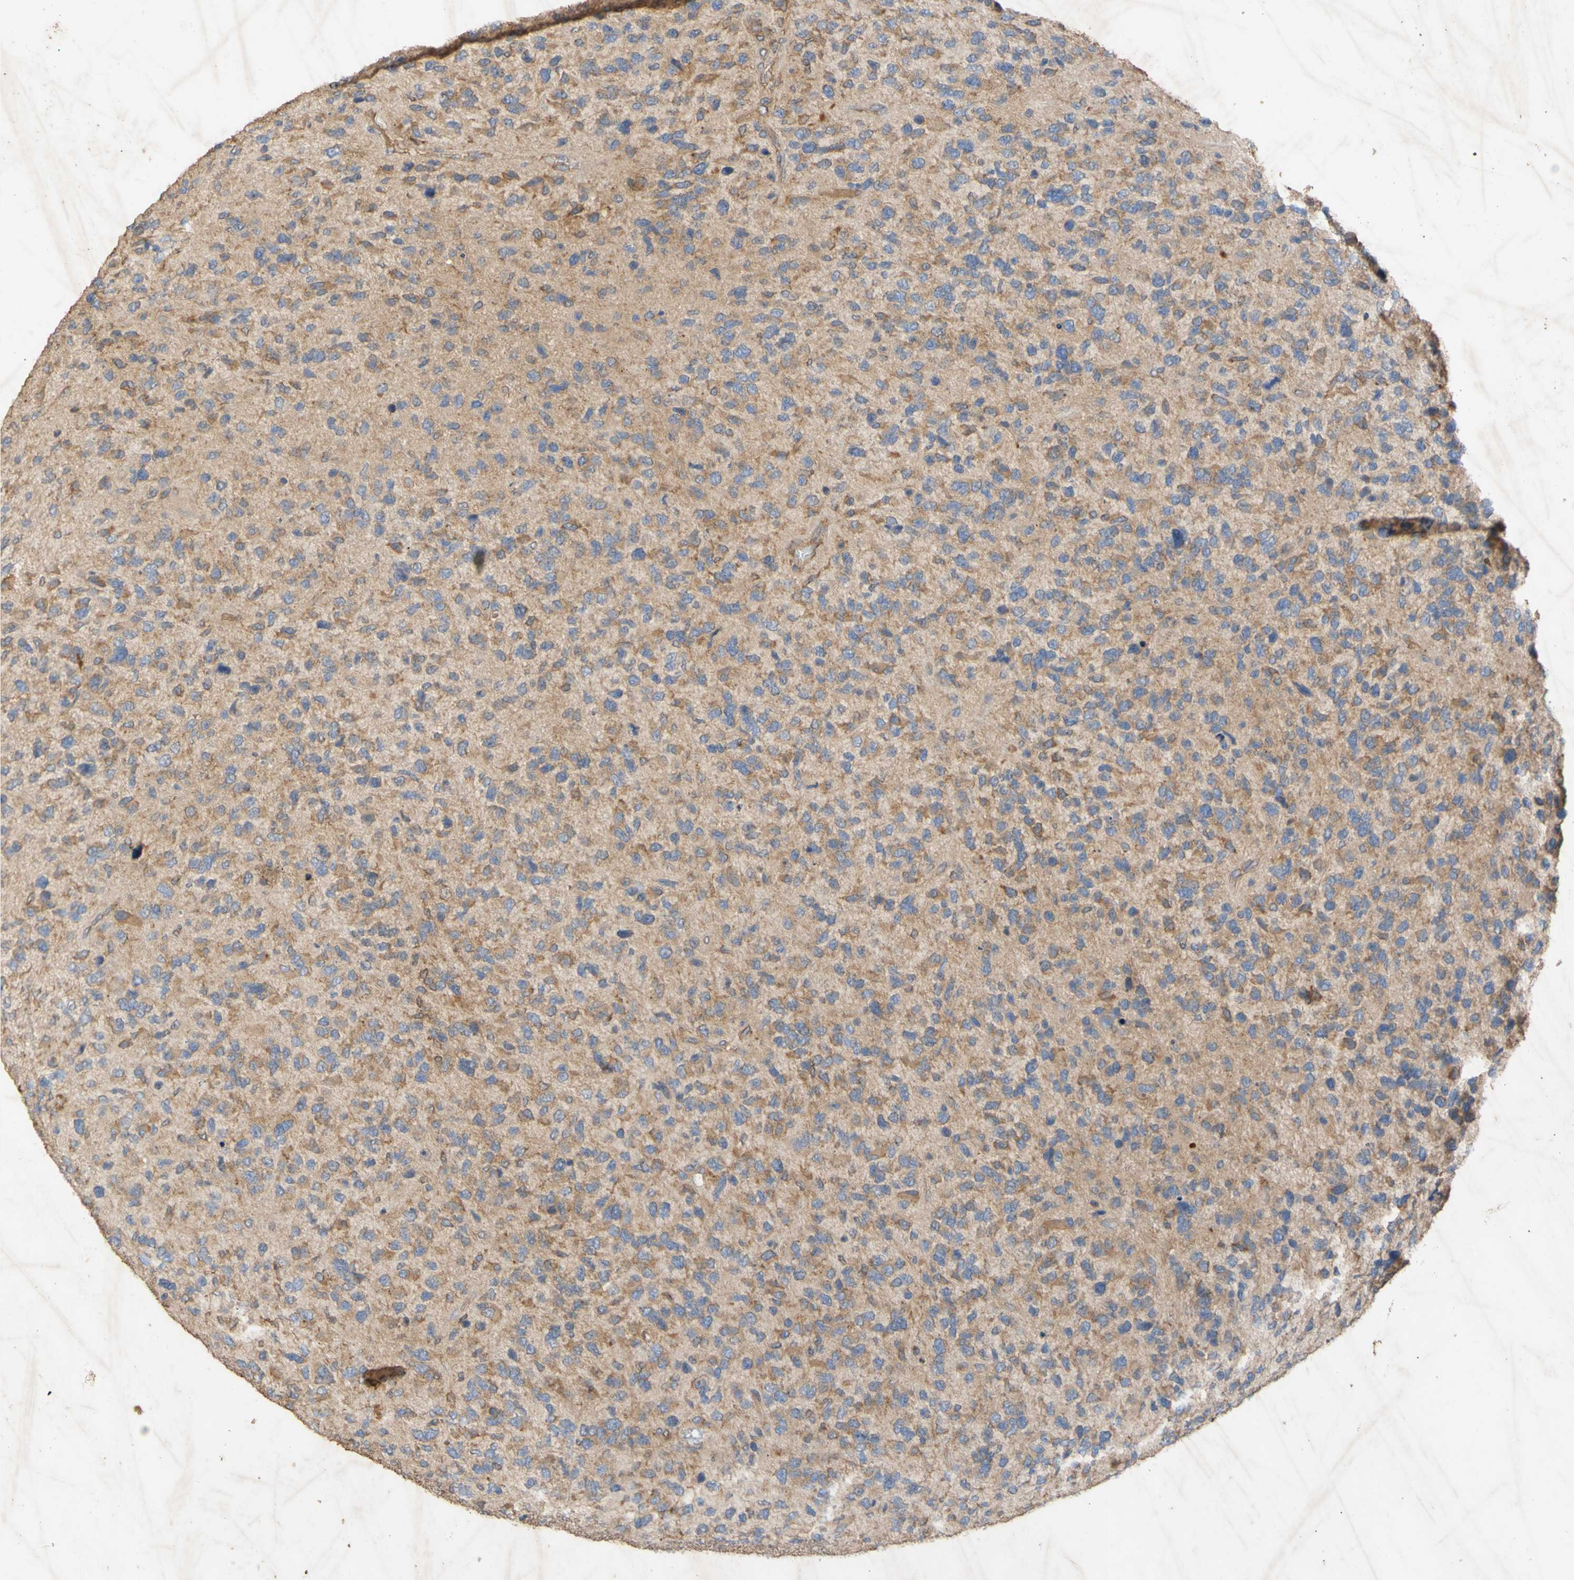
{"staining": {"intensity": "moderate", "quantity": ">75%", "location": "cytoplasmic/membranous"}, "tissue": "glioma", "cell_type": "Tumor cells", "image_type": "cancer", "snomed": [{"axis": "morphology", "description": "Glioma, malignant, High grade"}, {"axis": "topography", "description": "Brain"}], "caption": "Malignant high-grade glioma stained for a protein exhibits moderate cytoplasmic/membranous positivity in tumor cells. Using DAB (brown) and hematoxylin (blue) stains, captured at high magnification using brightfield microscopy.", "gene": "EIF2S3", "patient": {"sex": "female", "age": 58}}